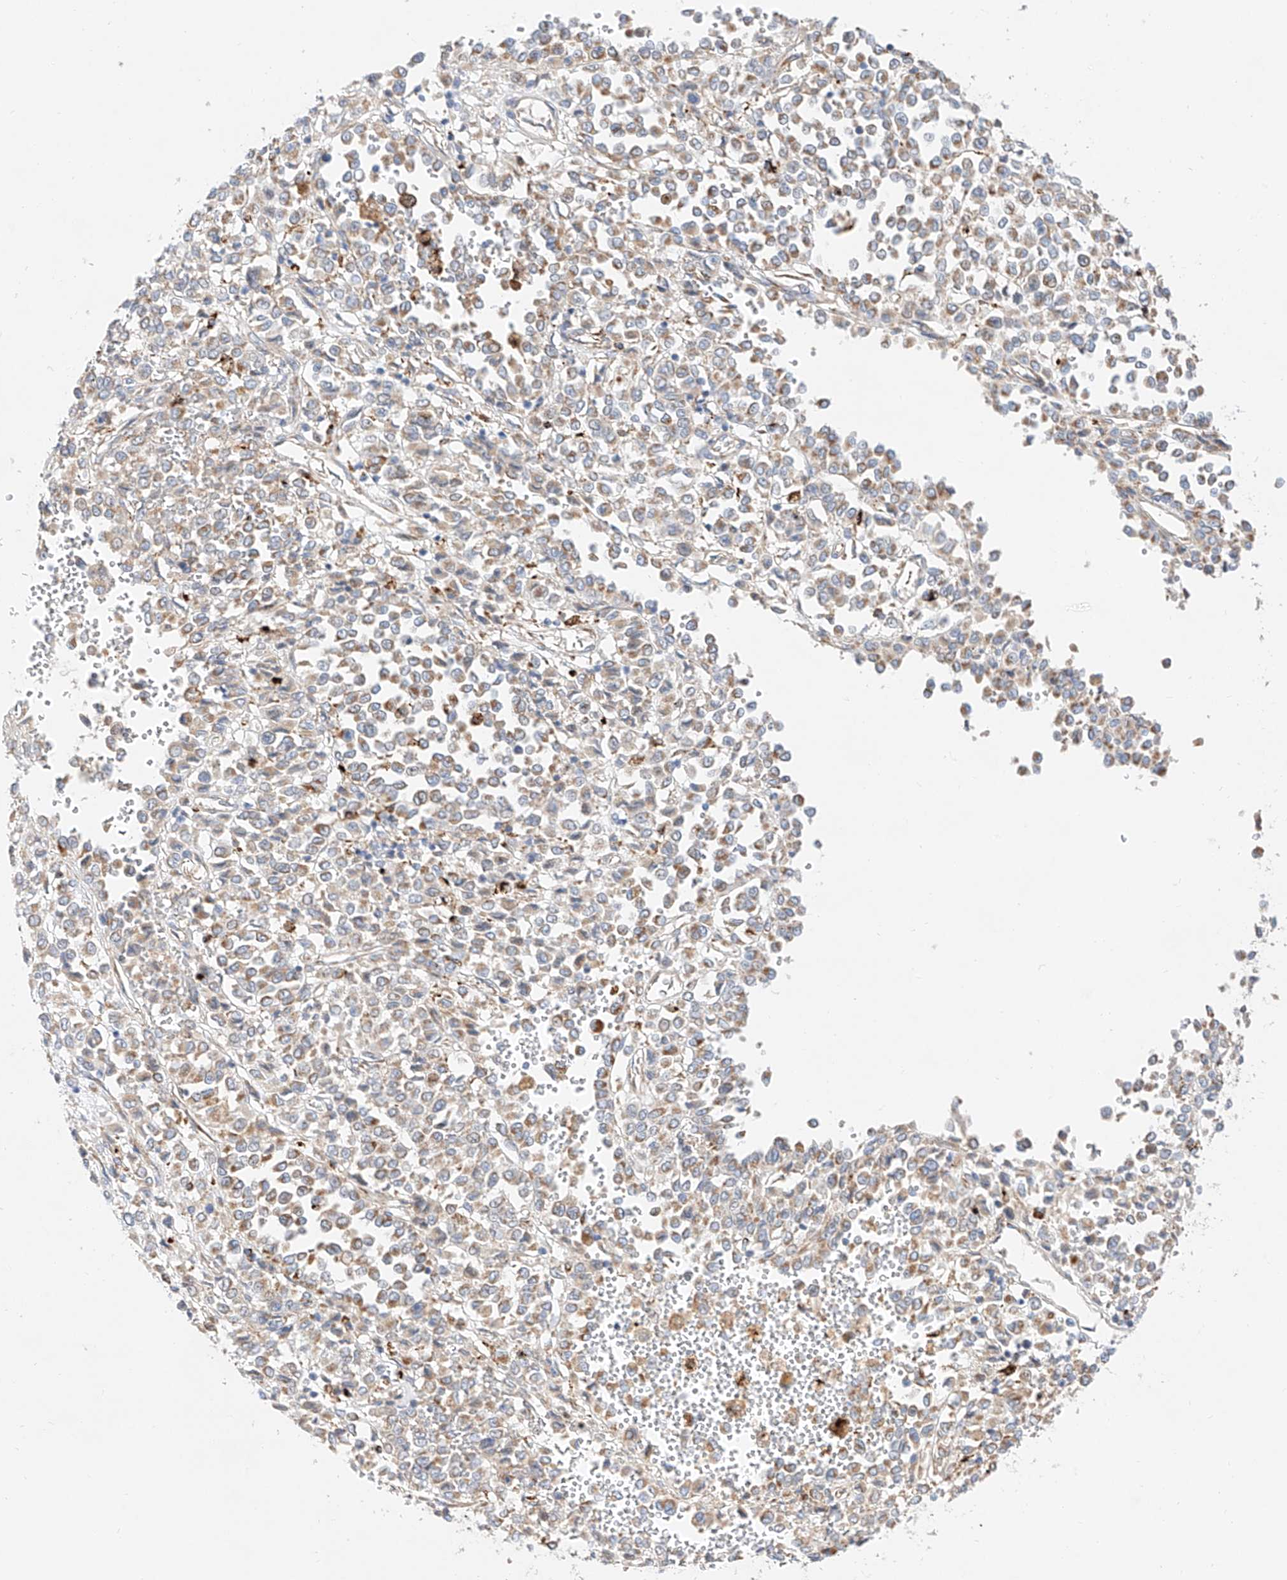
{"staining": {"intensity": "weak", "quantity": ">75%", "location": "cytoplasmic/membranous"}, "tissue": "melanoma", "cell_type": "Tumor cells", "image_type": "cancer", "snomed": [{"axis": "morphology", "description": "Malignant melanoma, Metastatic site"}, {"axis": "topography", "description": "Pancreas"}], "caption": "Melanoma was stained to show a protein in brown. There is low levels of weak cytoplasmic/membranous expression in about >75% of tumor cells.", "gene": "CST9", "patient": {"sex": "female", "age": 30}}